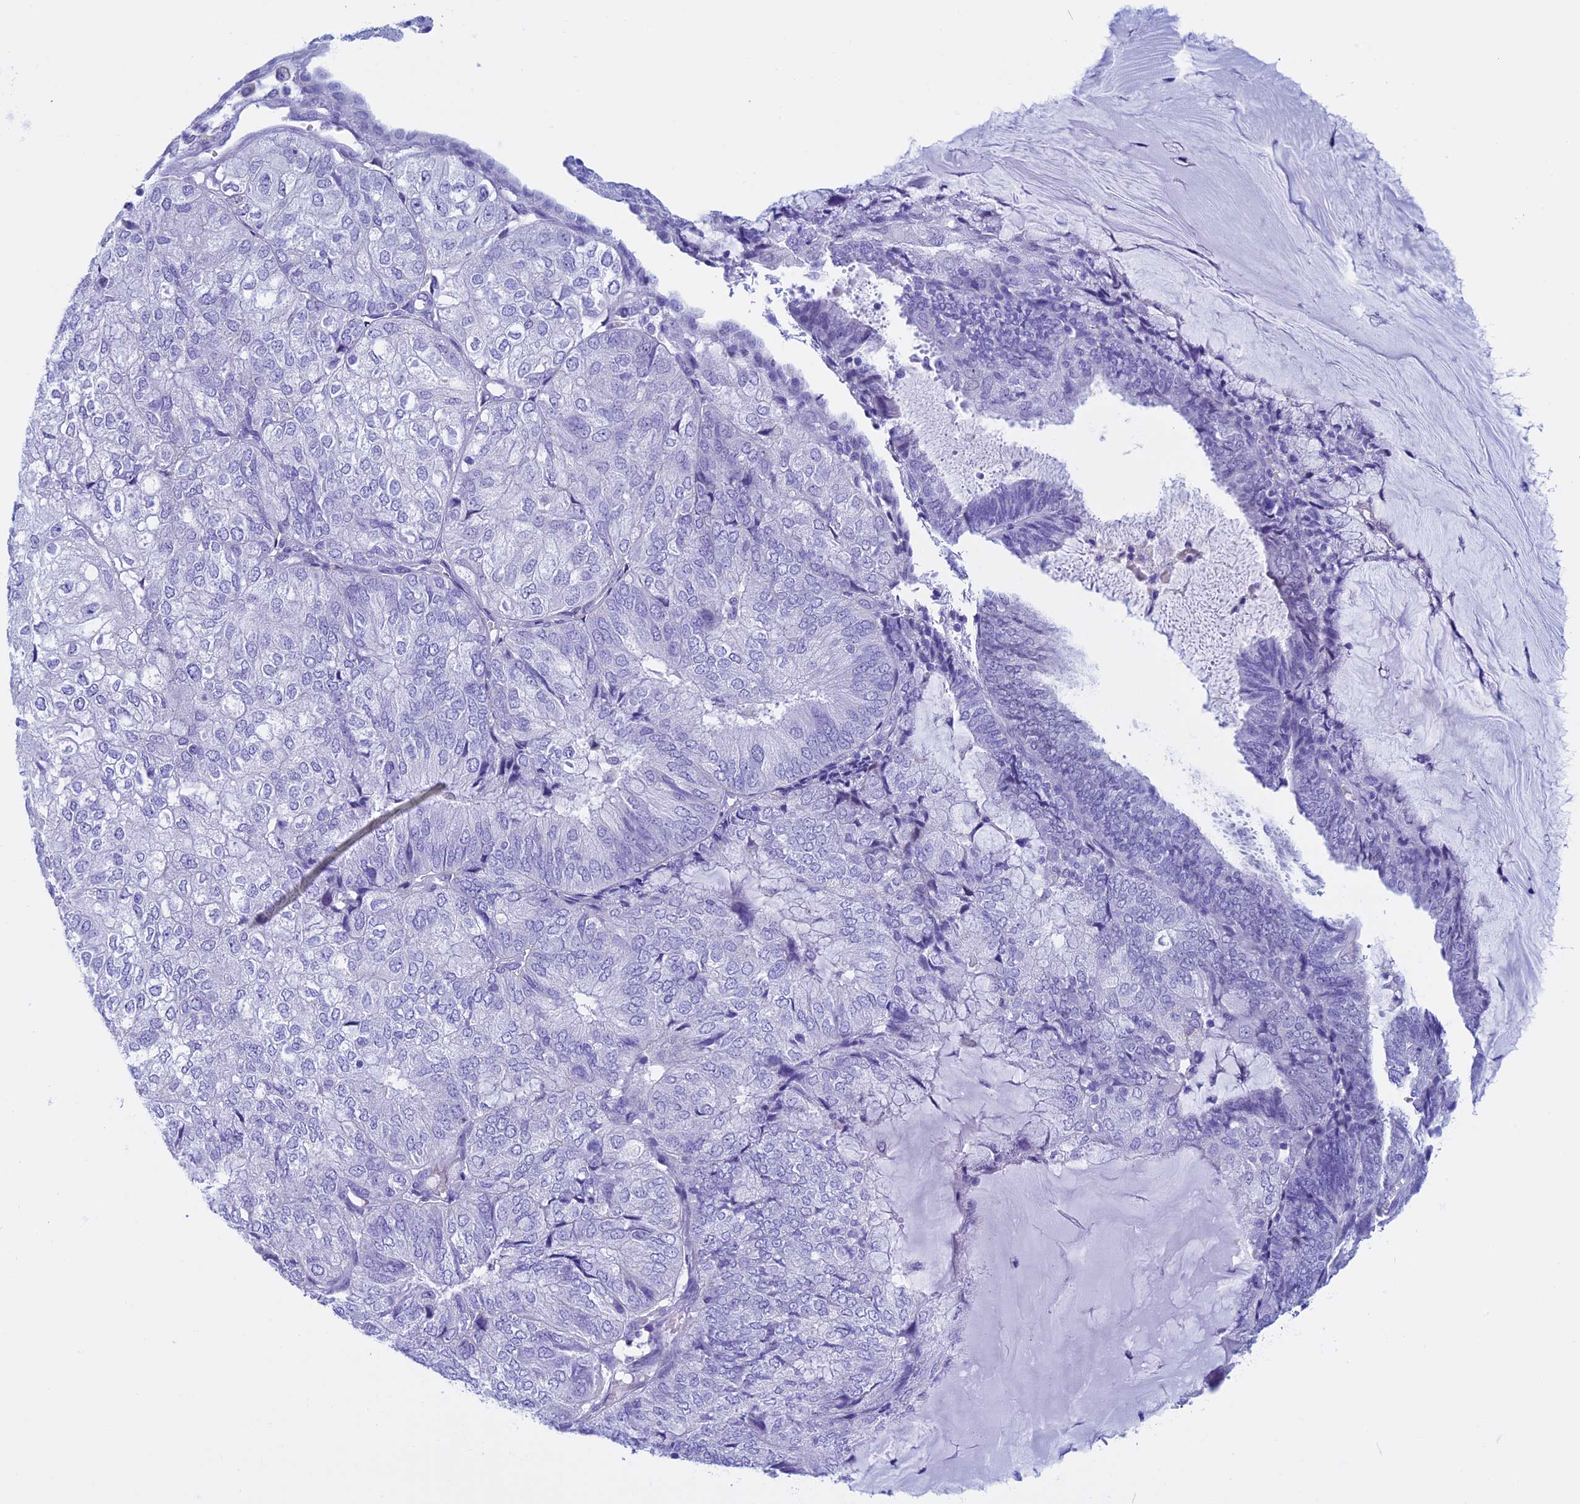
{"staining": {"intensity": "negative", "quantity": "none", "location": "none"}, "tissue": "endometrial cancer", "cell_type": "Tumor cells", "image_type": "cancer", "snomed": [{"axis": "morphology", "description": "Adenocarcinoma, NOS"}, {"axis": "topography", "description": "Endometrium"}], "caption": "Immunohistochemistry histopathology image of neoplastic tissue: adenocarcinoma (endometrial) stained with DAB demonstrates no significant protein expression in tumor cells.", "gene": "FAM169A", "patient": {"sex": "female", "age": 81}}